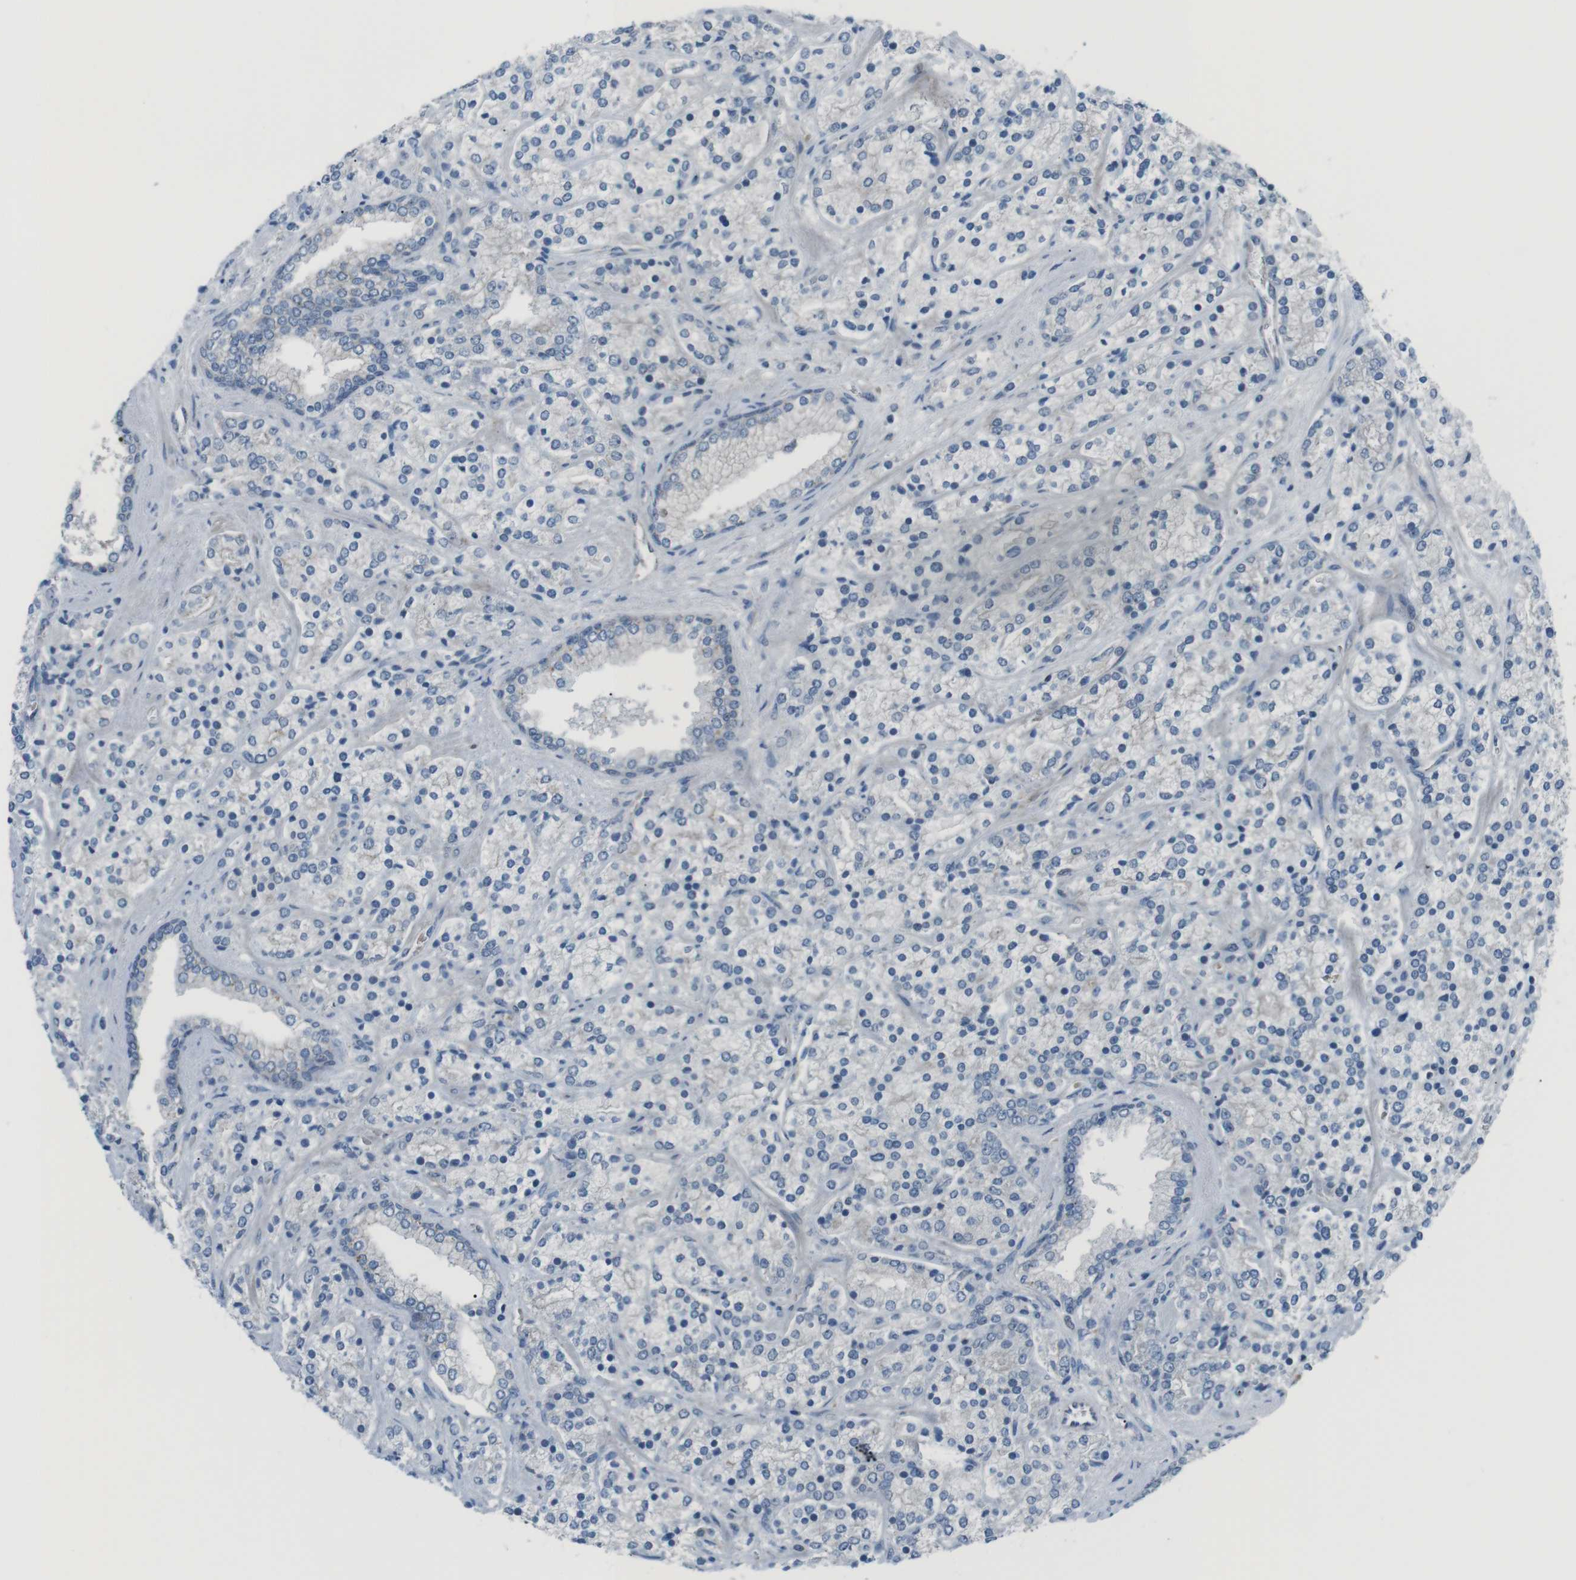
{"staining": {"intensity": "negative", "quantity": "none", "location": "none"}, "tissue": "prostate cancer", "cell_type": "Tumor cells", "image_type": "cancer", "snomed": [{"axis": "morphology", "description": "Adenocarcinoma, High grade"}, {"axis": "topography", "description": "Prostate"}], "caption": "This micrograph is of prostate cancer stained with immunohistochemistry to label a protein in brown with the nuclei are counter-stained blue. There is no positivity in tumor cells. (DAB (3,3'-diaminobenzidine) immunohistochemistry with hematoxylin counter stain).", "gene": "SPTA1", "patient": {"sex": "male", "age": 71}}